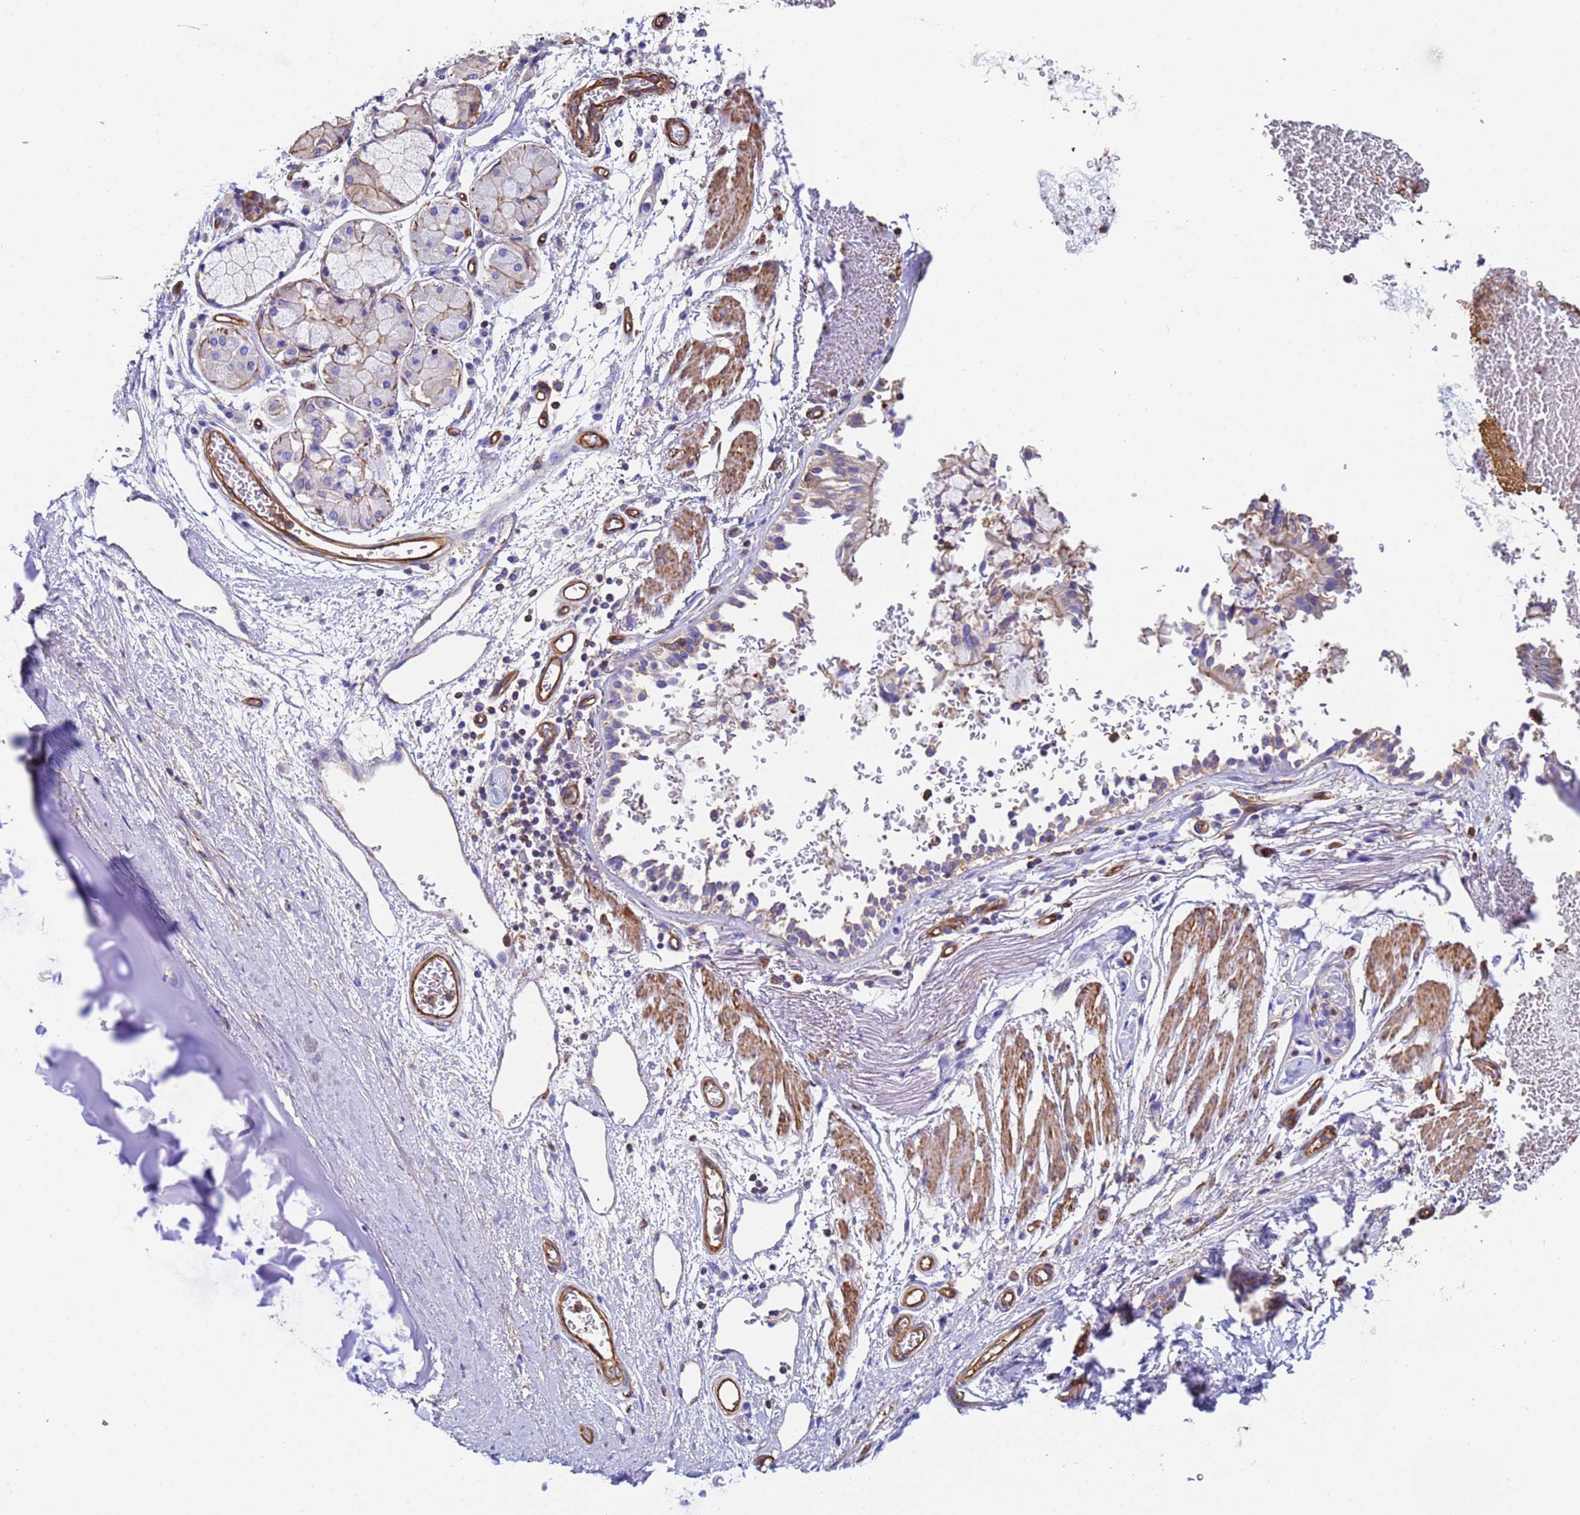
{"staining": {"intensity": "negative", "quantity": "none", "location": "none"}, "tissue": "adipose tissue", "cell_type": "Adipocytes", "image_type": "normal", "snomed": [{"axis": "morphology", "description": "Normal tissue, NOS"}, {"axis": "topography", "description": "Cartilage tissue"}], "caption": "This is a photomicrograph of immunohistochemistry staining of normal adipose tissue, which shows no expression in adipocytes. Brightfield microscopy of immunohistochemistry stained with DAB (brown) and hematoxylin (blue), captured at high magnification.", "gene": "MYL12A", "patient": {"sex": "male", "age": 73}}